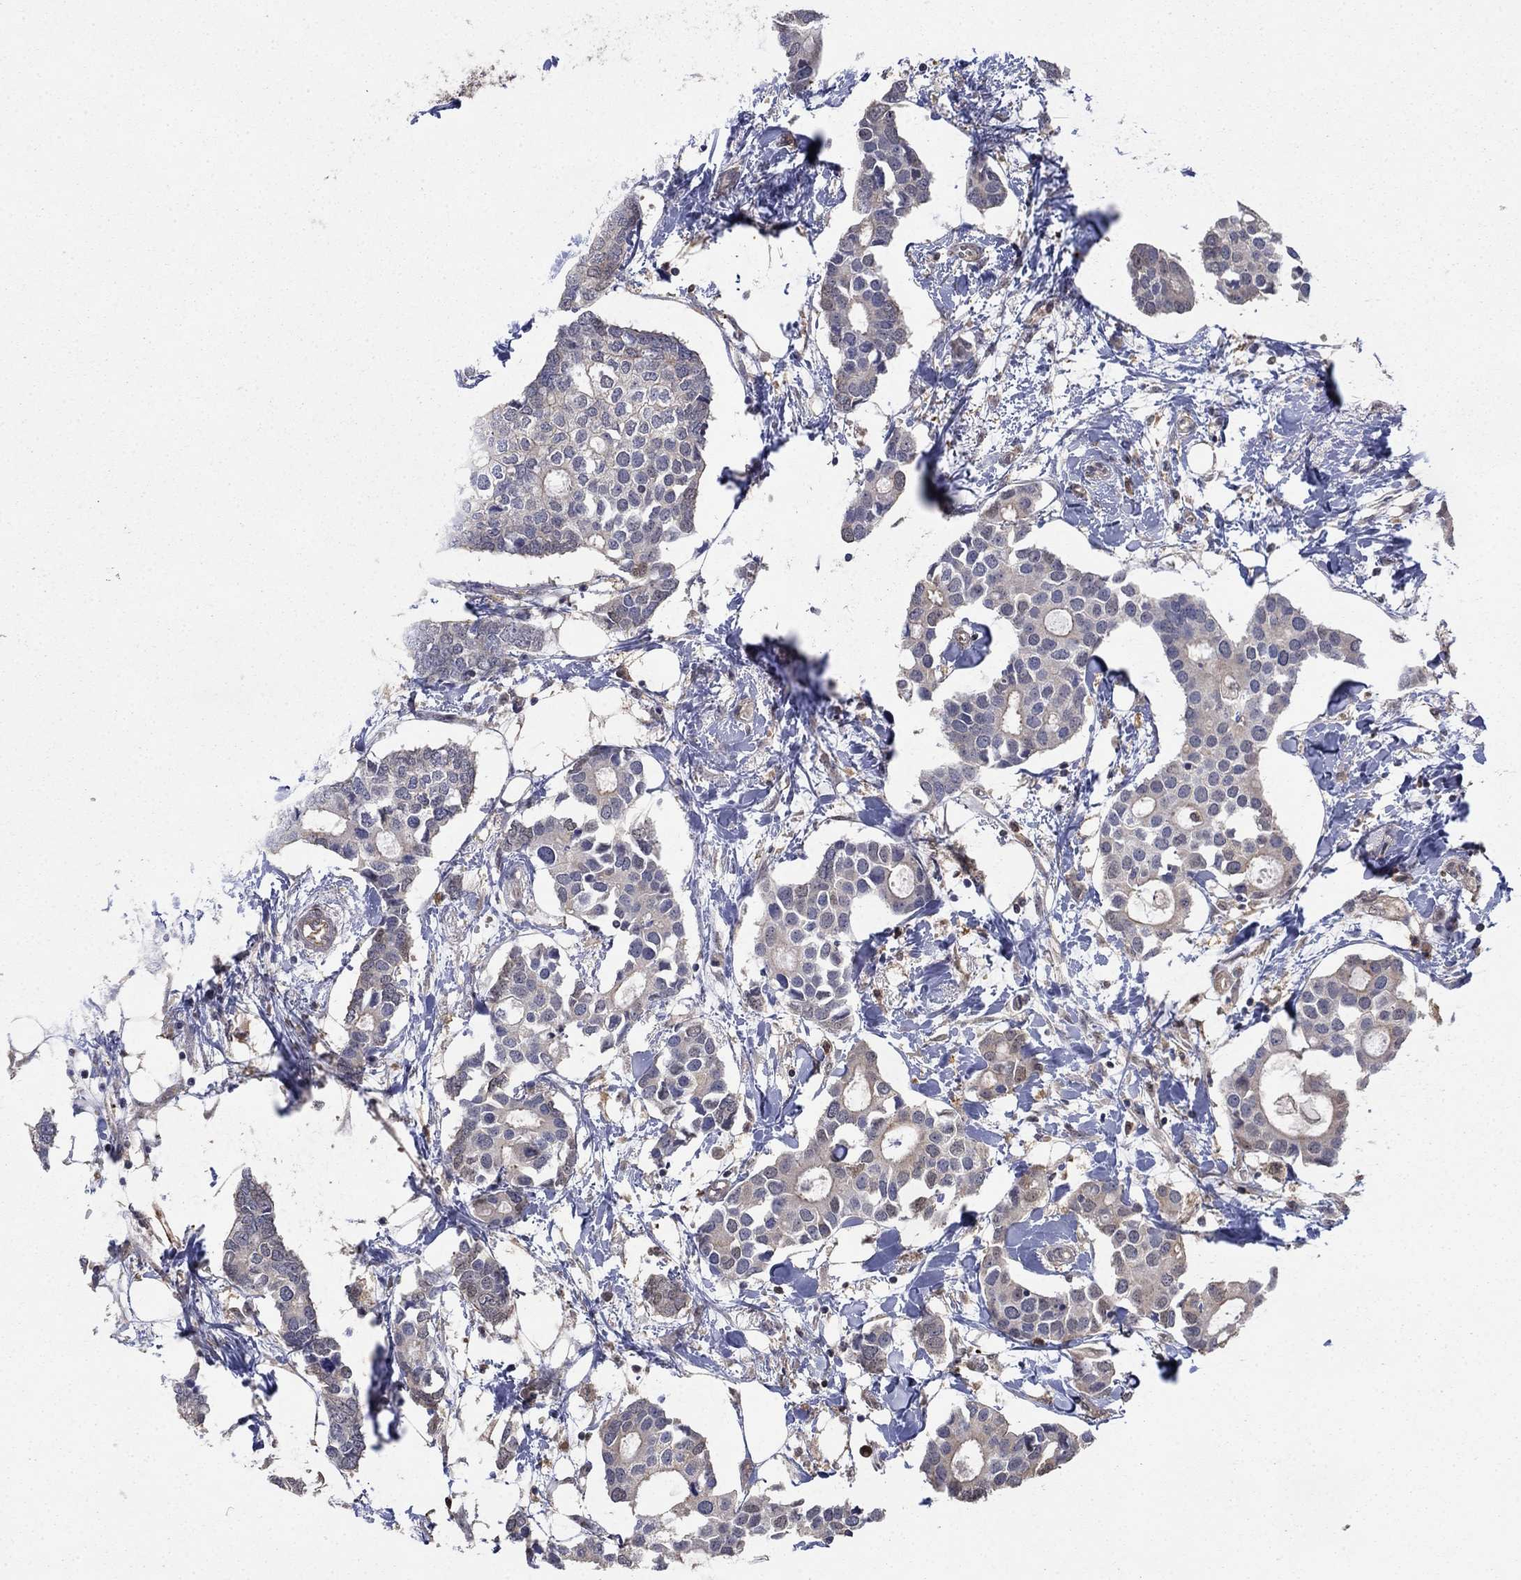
{"staining": {"intensity": "negative", "quantity": "none", "location": "none"}, "tissue": "breast cancer", "cell_type": "Tumor cells", "image_type": "cancer", "snomed": [{"axis": "morphology", "description": "Duct carcinoma"}, {"axis": "topography", "description": "Breast"}], "caption": "Immunohistochemistry micrograph of breast cancer stained for a protein (brown), which reveals no staining in tumor cells. (Brightfield microscopy of DAB immunohistochemistry at high magnification).", "gene": "RNF114", "patient": {"sex": "female", "age": 83}}